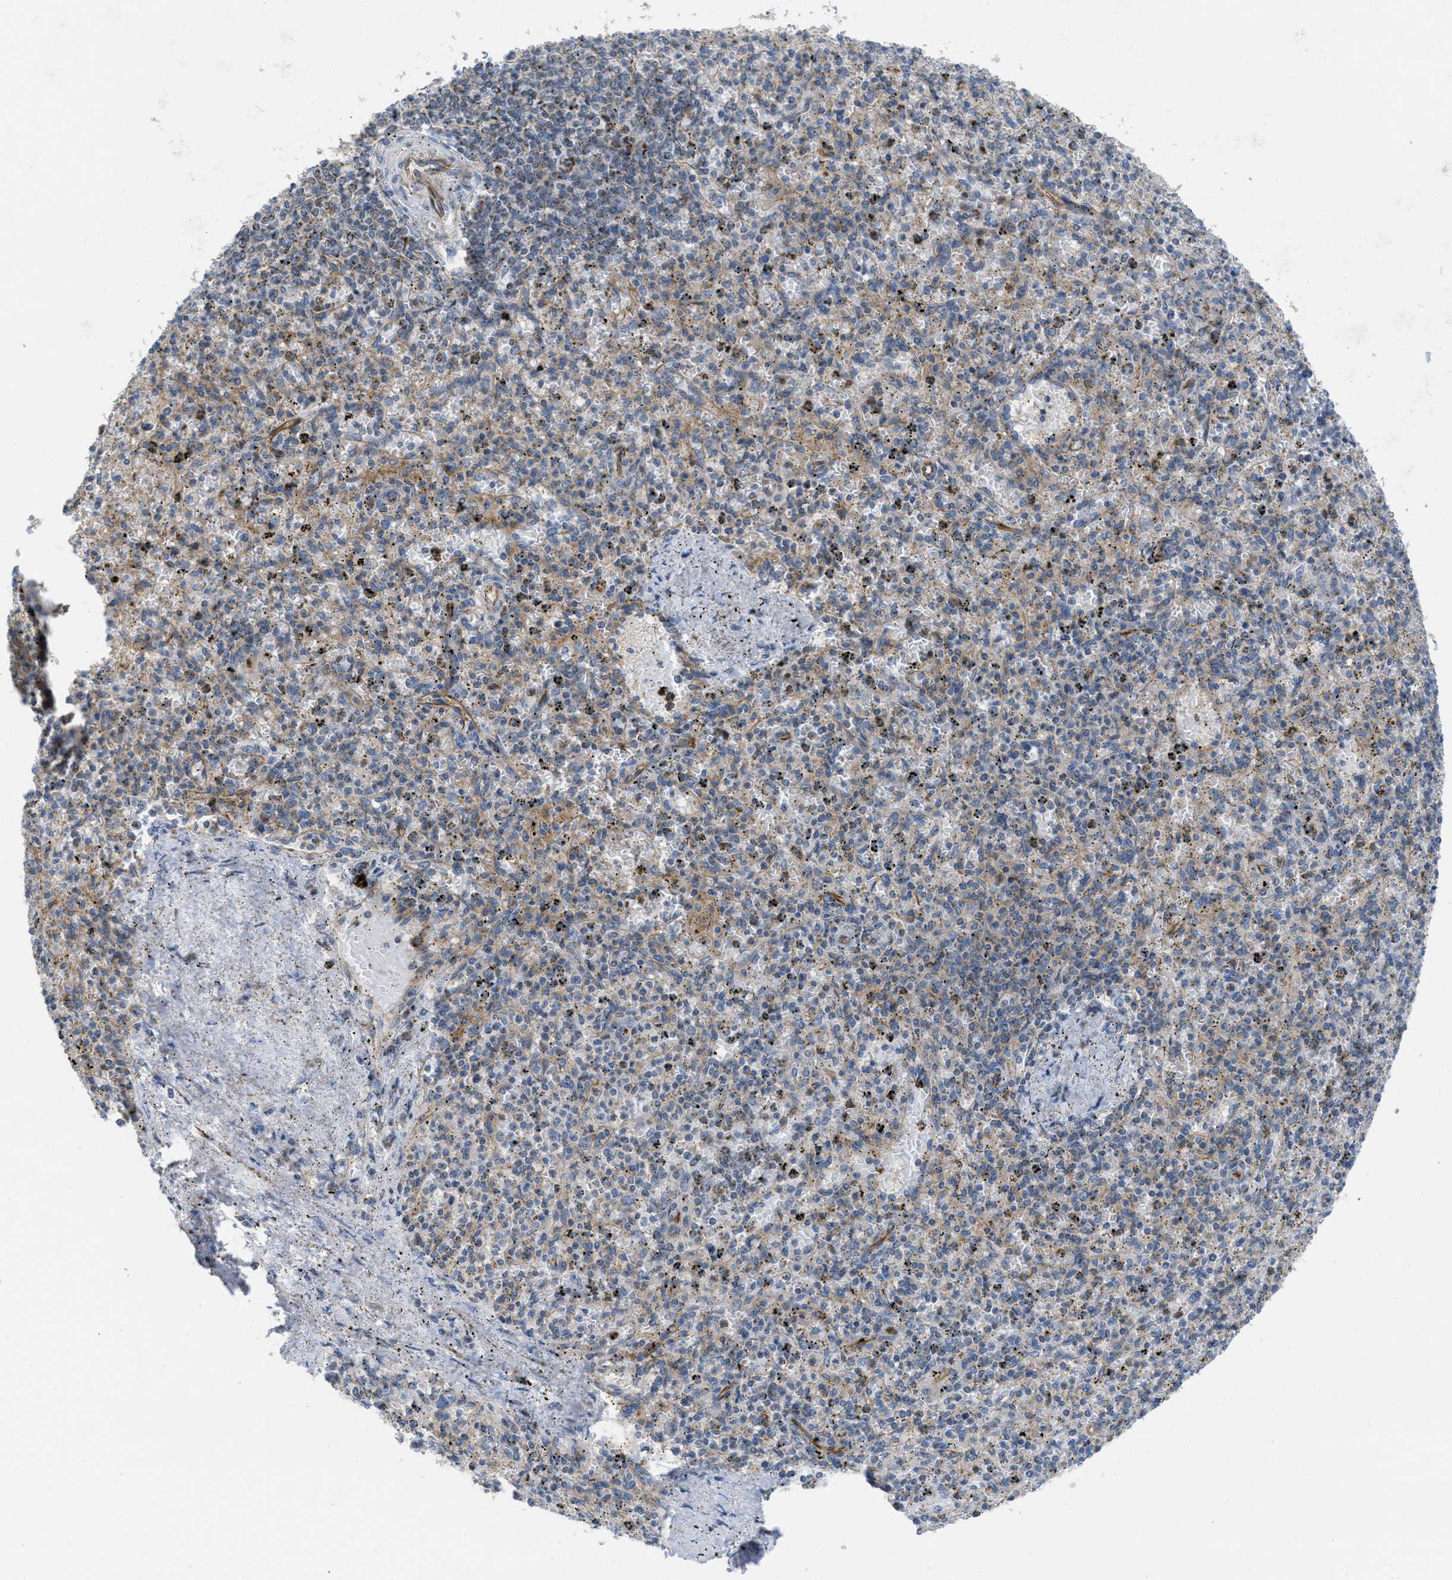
{"staining": {"intensity": "strong", "quantity": "<25%", "location": "cytoplasmic/membranous"}, "tissue": "spleen", "cell_type": "Cells in red pulp", "image_type": "normal", "snomed": [{"axis": "morphology", "description": "Normal tissue, NOS"}, {"axis": "topography", "description": "Spleen"}], "caption": "Brown immunohistochemical staining in benign human spleen exhibits strong cytoplasmic/membranous staining in about <25% of cells in red pulp. The staining was performed using DAB, with brown indicating positive protein expression. Nuclei are stained blue with hematoxylin.", "gene": "BTN3A1", "patient": {"sex": "male", "age": 72}}